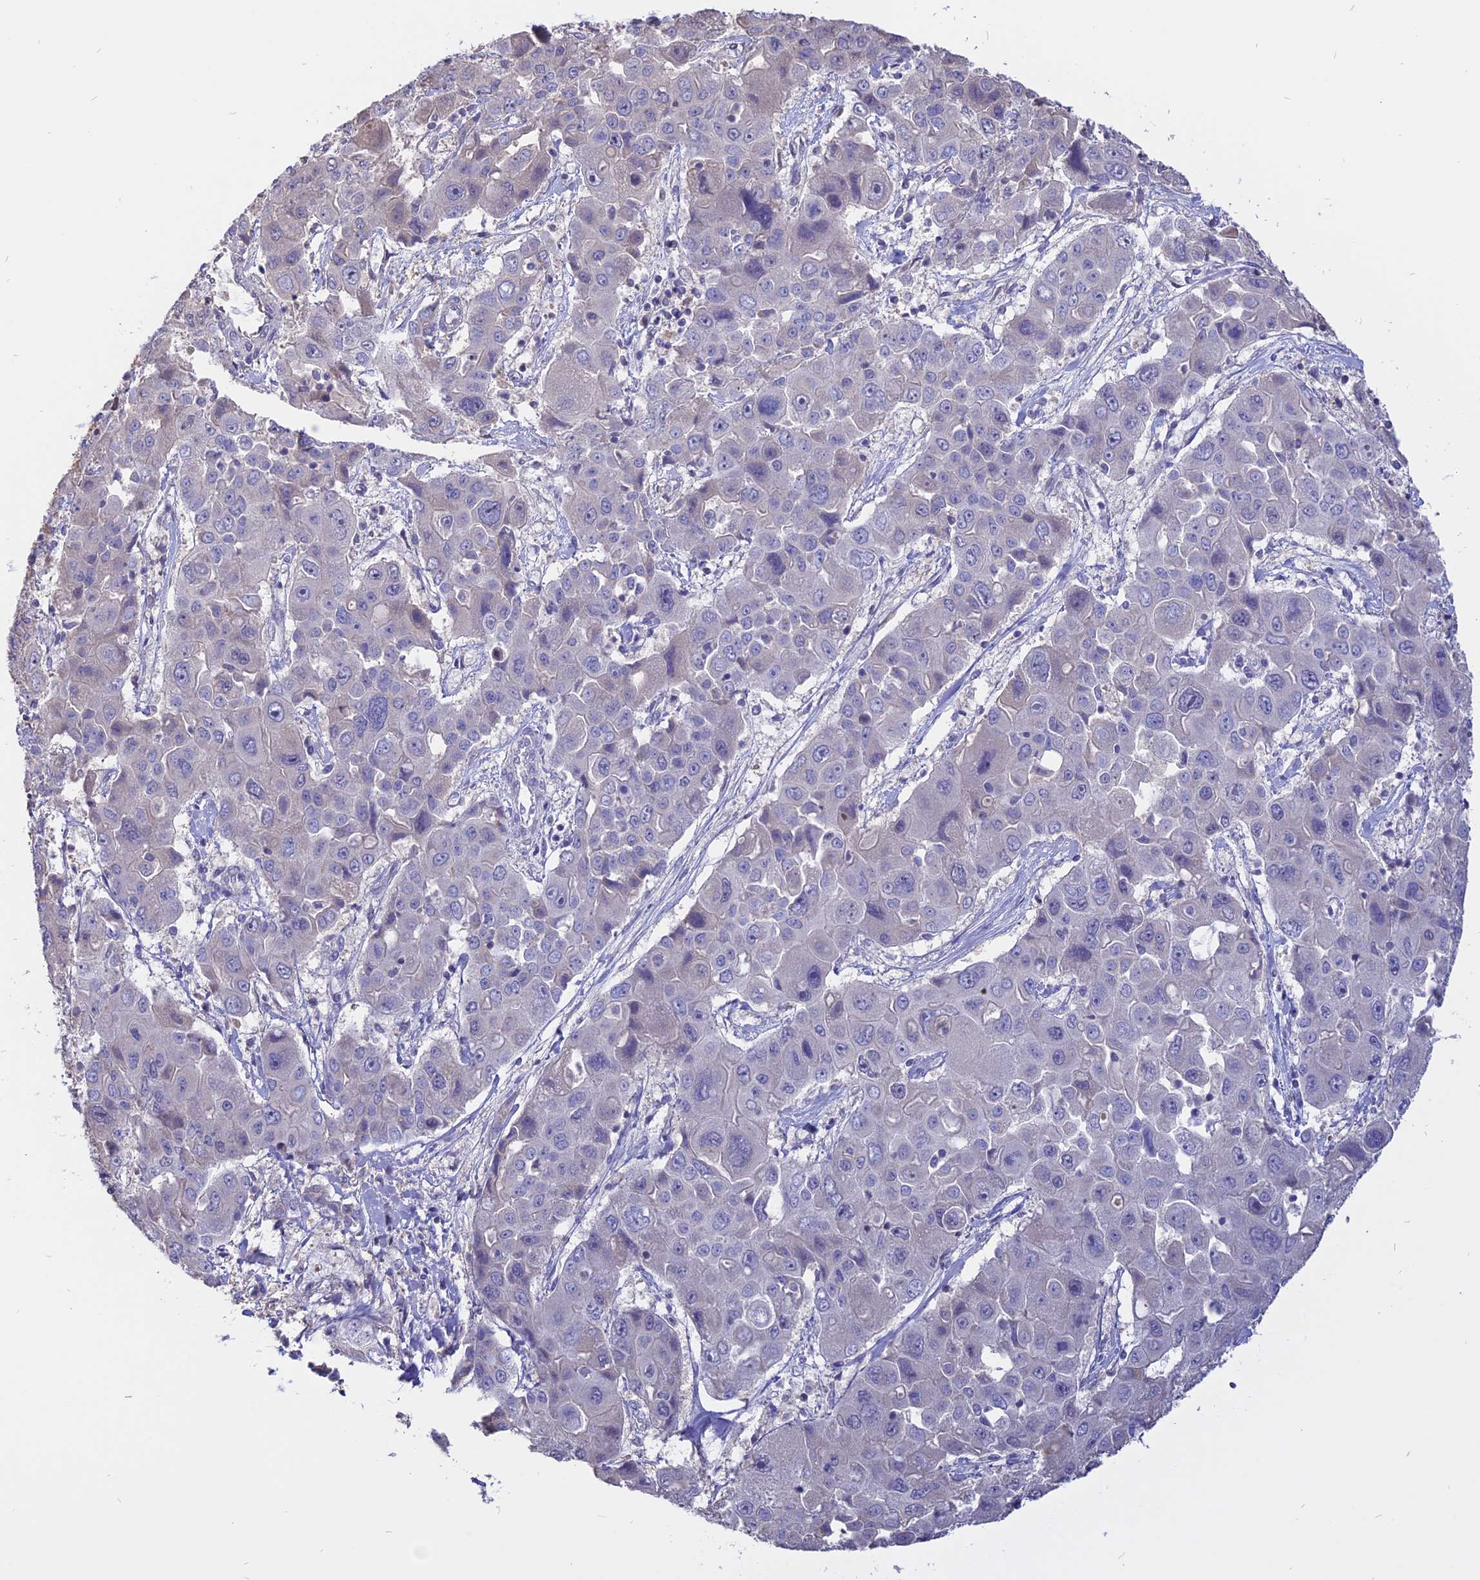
{"staining": {"intensity": "negative", "quantity": "none", "location": "none"}, "tissue": "liver cancer", "cell_type": "Tumor cells", "image_type": "cancer", "snomed": [{"axis": "morphology", "description": "Cholangiocarcinoma"}, {"axis": "topography", "description": "Liver"}], "caption": "Liver cancer stained for a protein using immunohistochemistry (IHC) shows no positivity tumor cells.", "gene": "CARMIL2", "patient": {"sex": "male", "age": 67}}